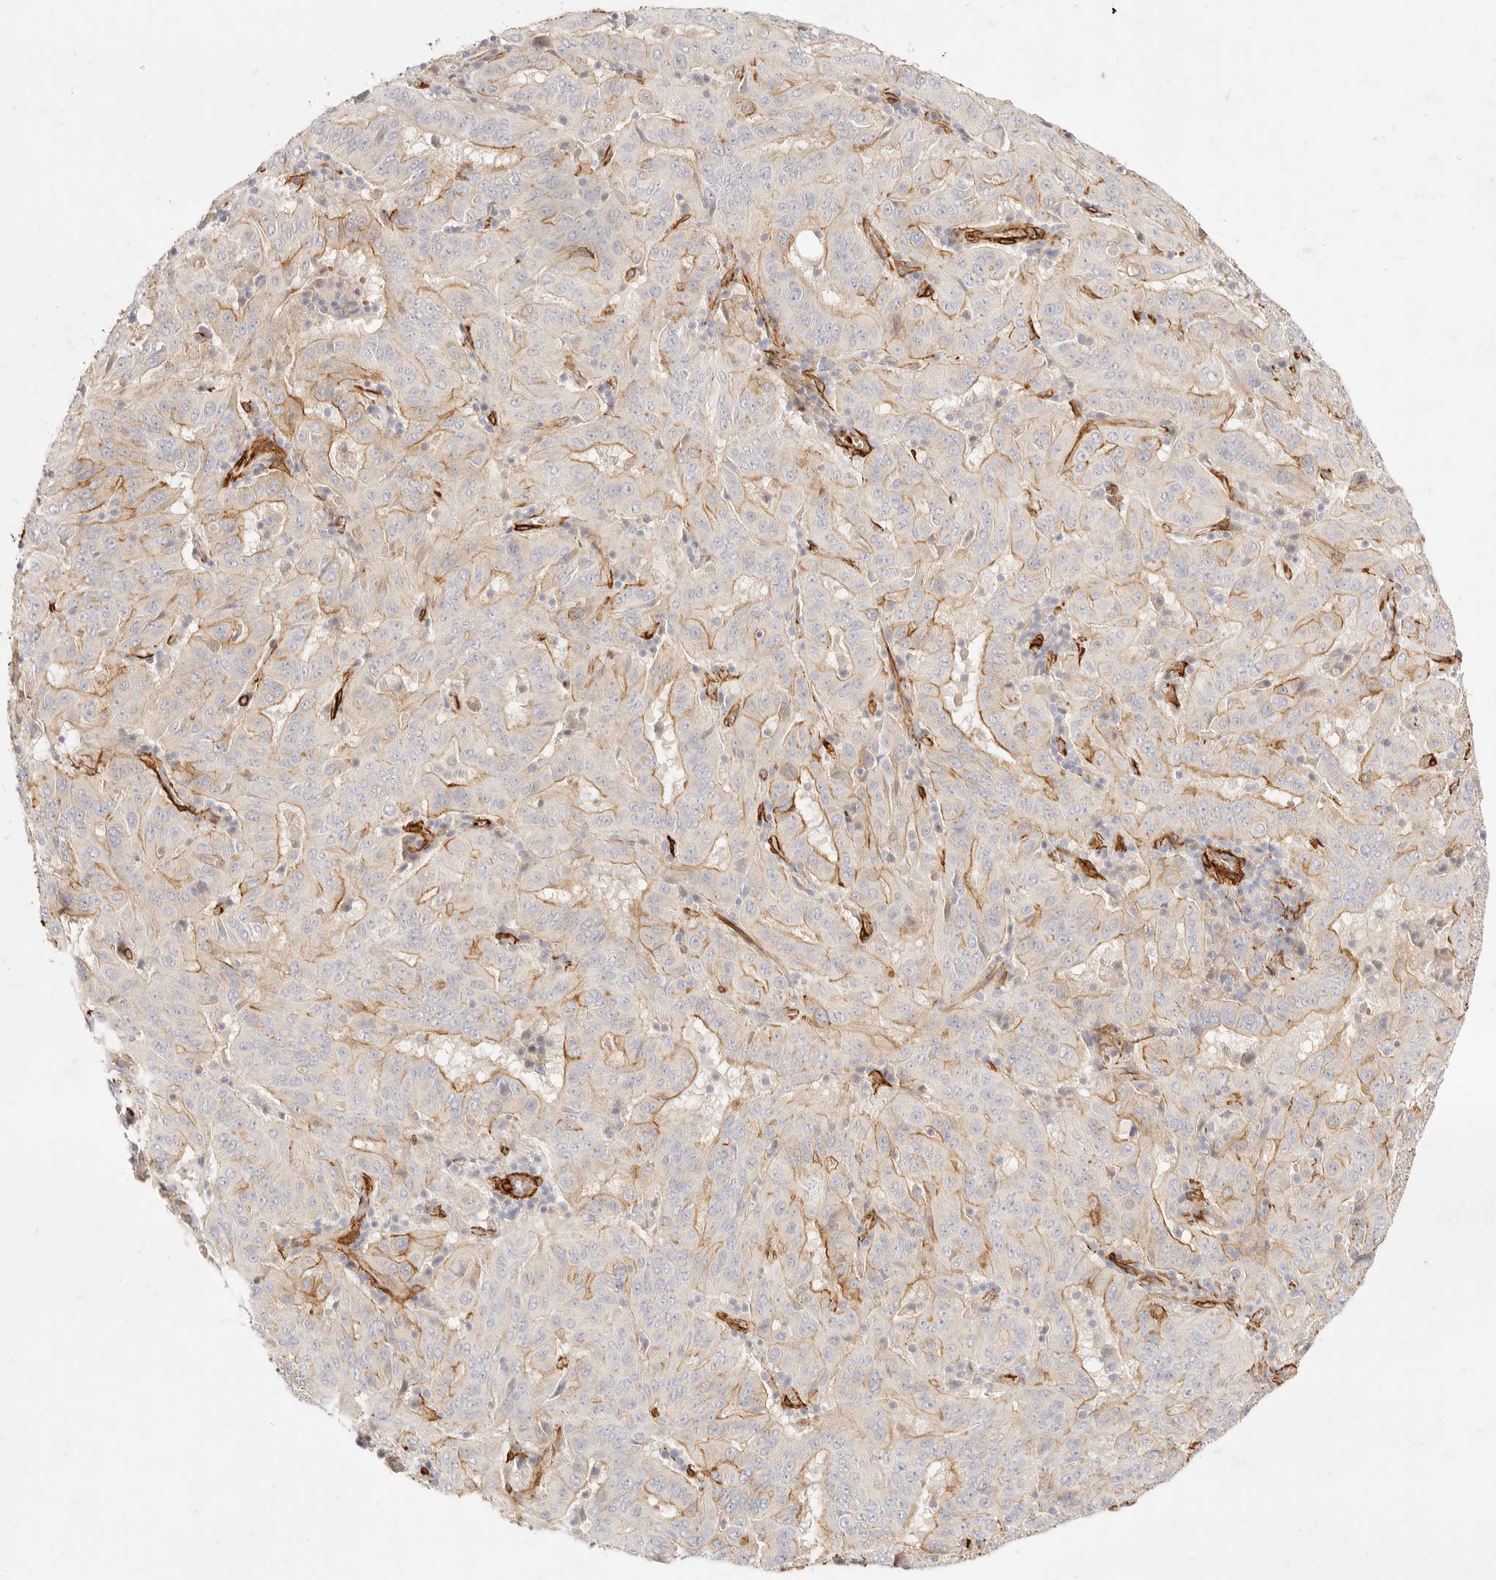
{"staining": {"intensity": "moderate", "quantity": "<25%", "location": "cytoplasmic/membranous"}, "tissue": "pancreatic cancer", "cell_type": "Tumor cells", "image_type": "cancer", "snomed": [{"axis": "morphology", "description": "Adenocarcinoma, NOS"}, {"axis": "topography", "description": "Pancreas"}], "caption": "Immunohistochemical staining of pancreatic cancer (adenocarcinoma) displays low levels of moderate cytoplasmic/membranous positivity in approximately <25% of tumor cells. (DAB (3,3'-diaminobenzidine) IHC with brightfield microscopy, high magnification).", "gene": "TMTC2", "patient": {"sex": "male", "age": 63}}